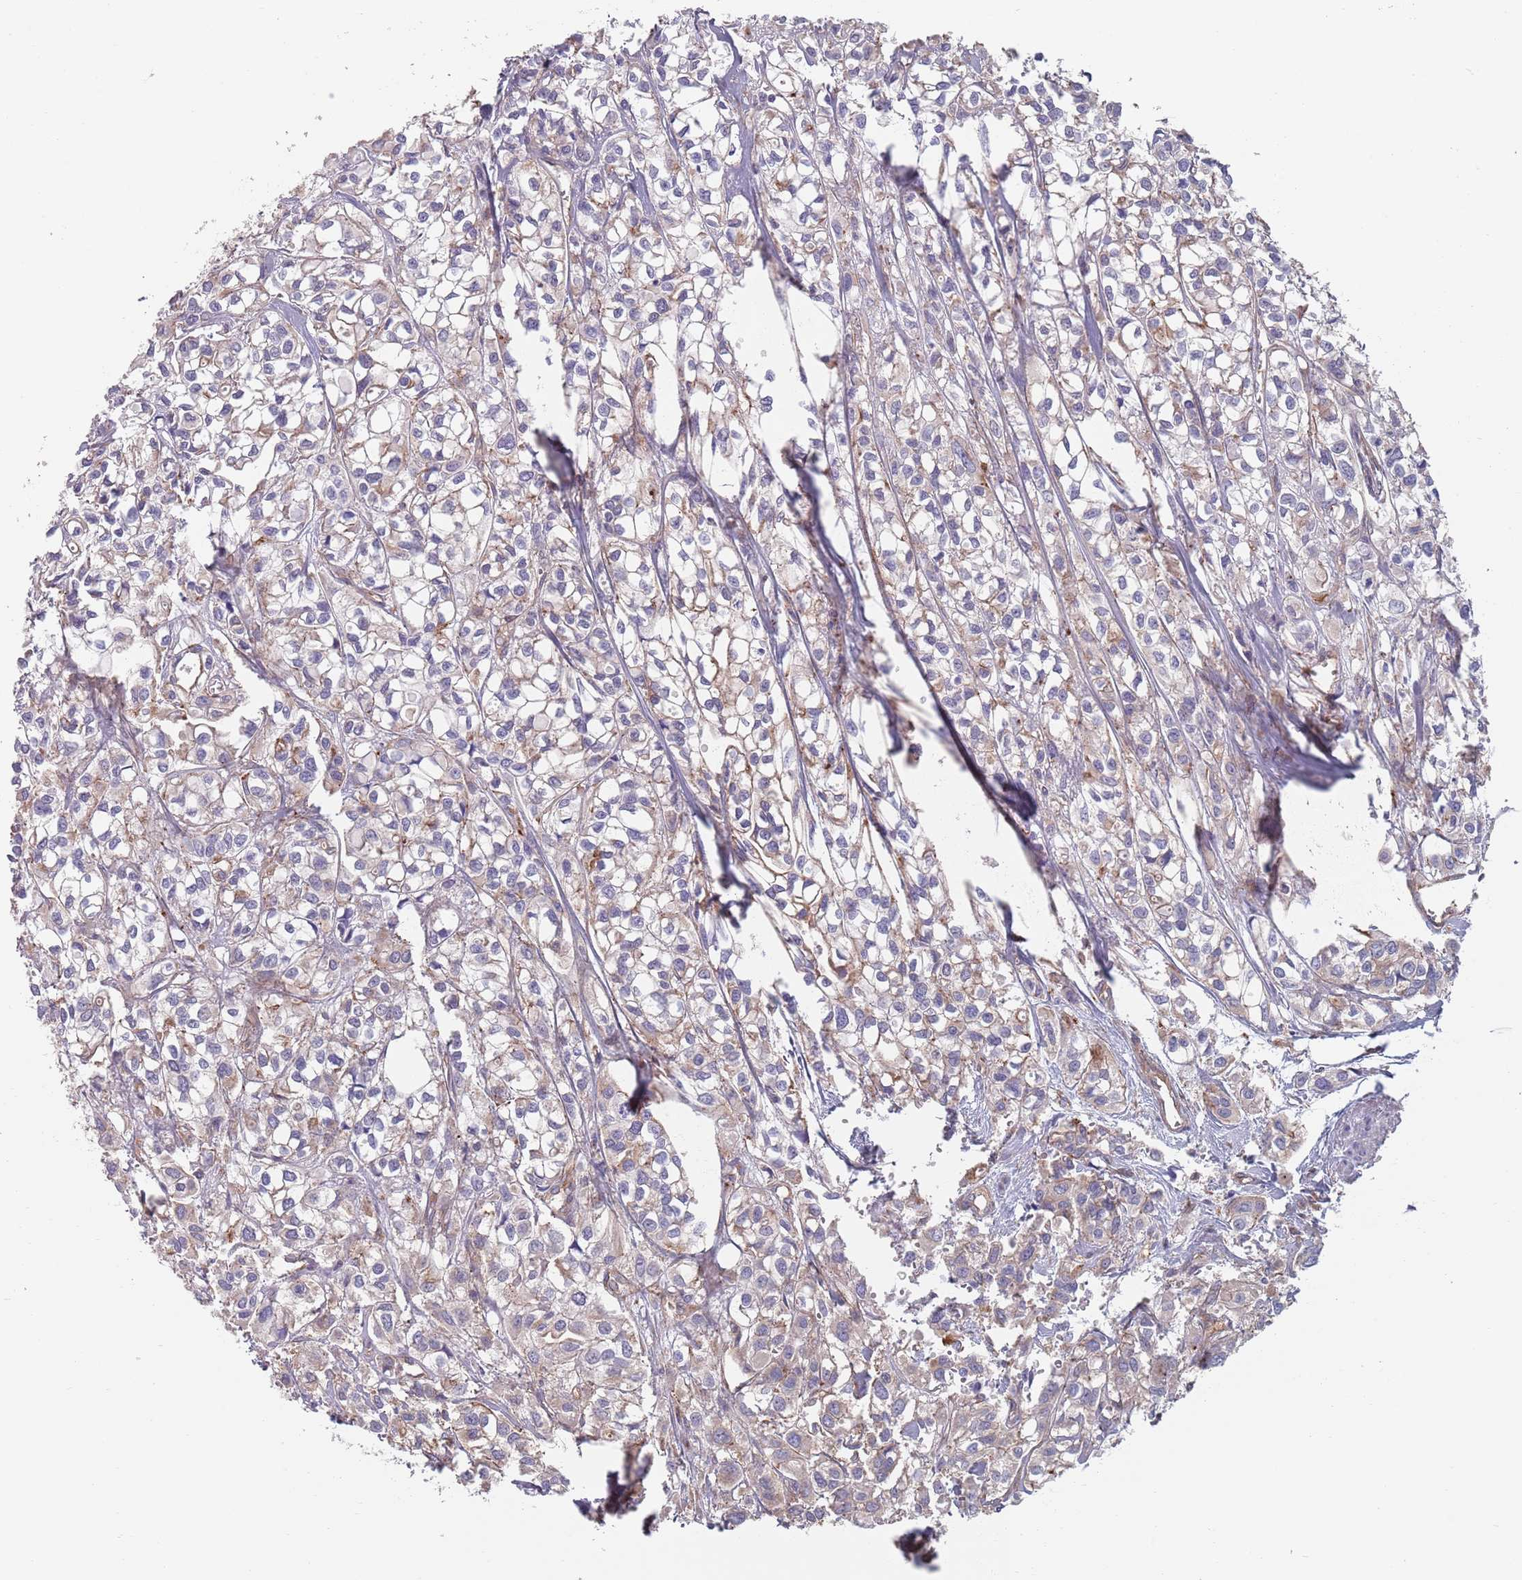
{"staining": {"intensity": "weak", "quantity": "25%-75%", "location": "cytoplasmic/membranous"}, "tissue": "urothelial cancer", "cell_type": "Tumor cells", "image_type": "cancer", "snomed": [{"axis": "morphology", "description": "Urothelial carcinoma, High grade"}, {"axis": "topography", "description": "Urinary bladder"}], "caption": "Immunohistochemical staining of urothelial cancer shows low levels of weak cytoplasmic/membranous expression in approximately 25%-75% of tumor cells.", "gene": "APPL2", "patient": {"sex": "male", "age": 67}}